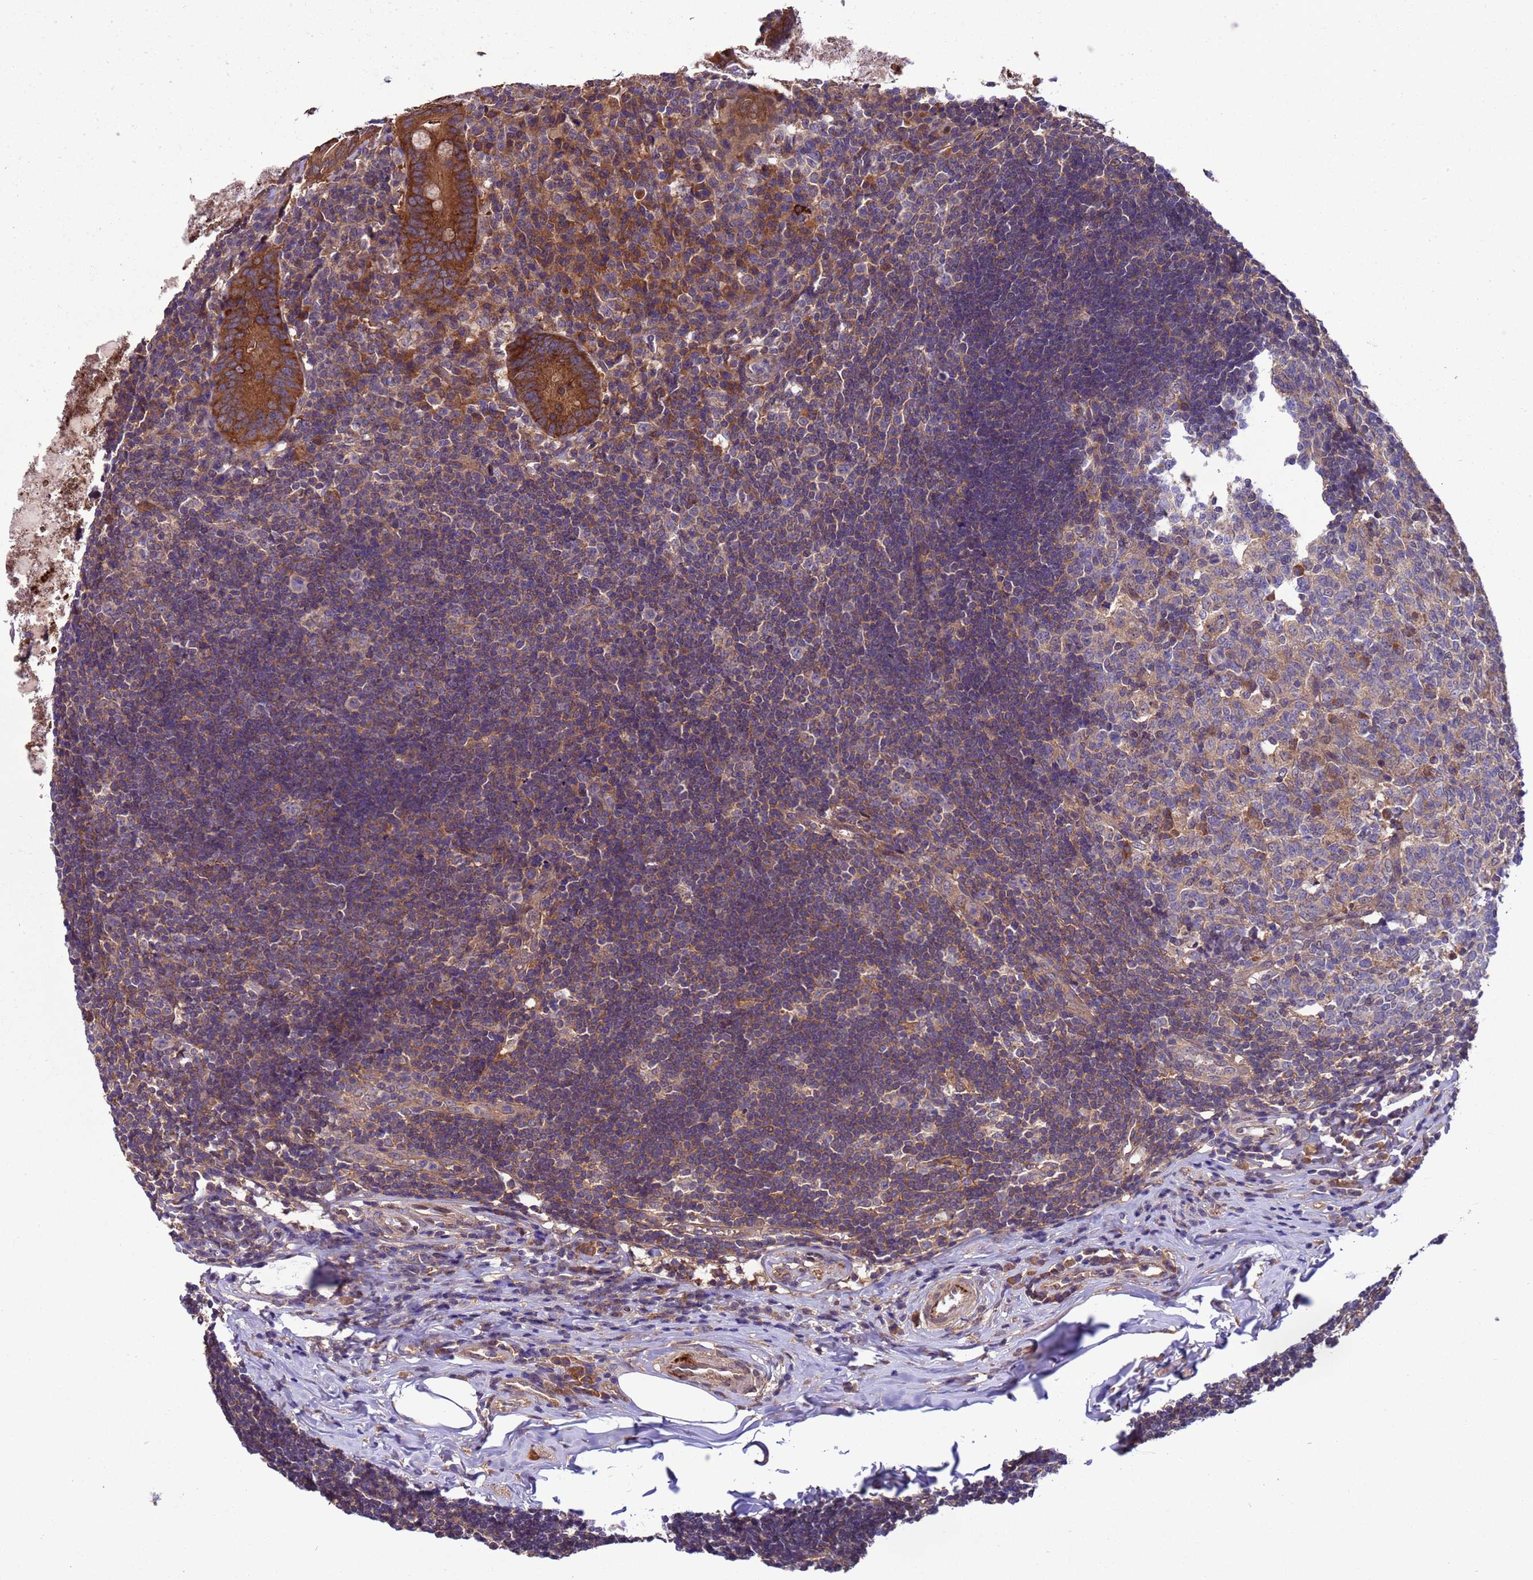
{"staining": {"intensity": "strong", "quantity": ">75%", "location": "cytoplasmic/membranous"}, "tissue": "appendix", "cell_type": "Glandular cells", "image_type": "normal", "snomed": [{"axis": "morphology", "description": "Normal tissue, NOS"}, {"axis": "topography", "description": "Appendix"}], "caption": "The immunohistochemical stain labels strong cytoplasmic/membranous expression in glandular cells of normal appendix. Nuclei are stained in blue.", "gene": "ARHGAP12", "patient": {"sex": "female", "age": 54}}